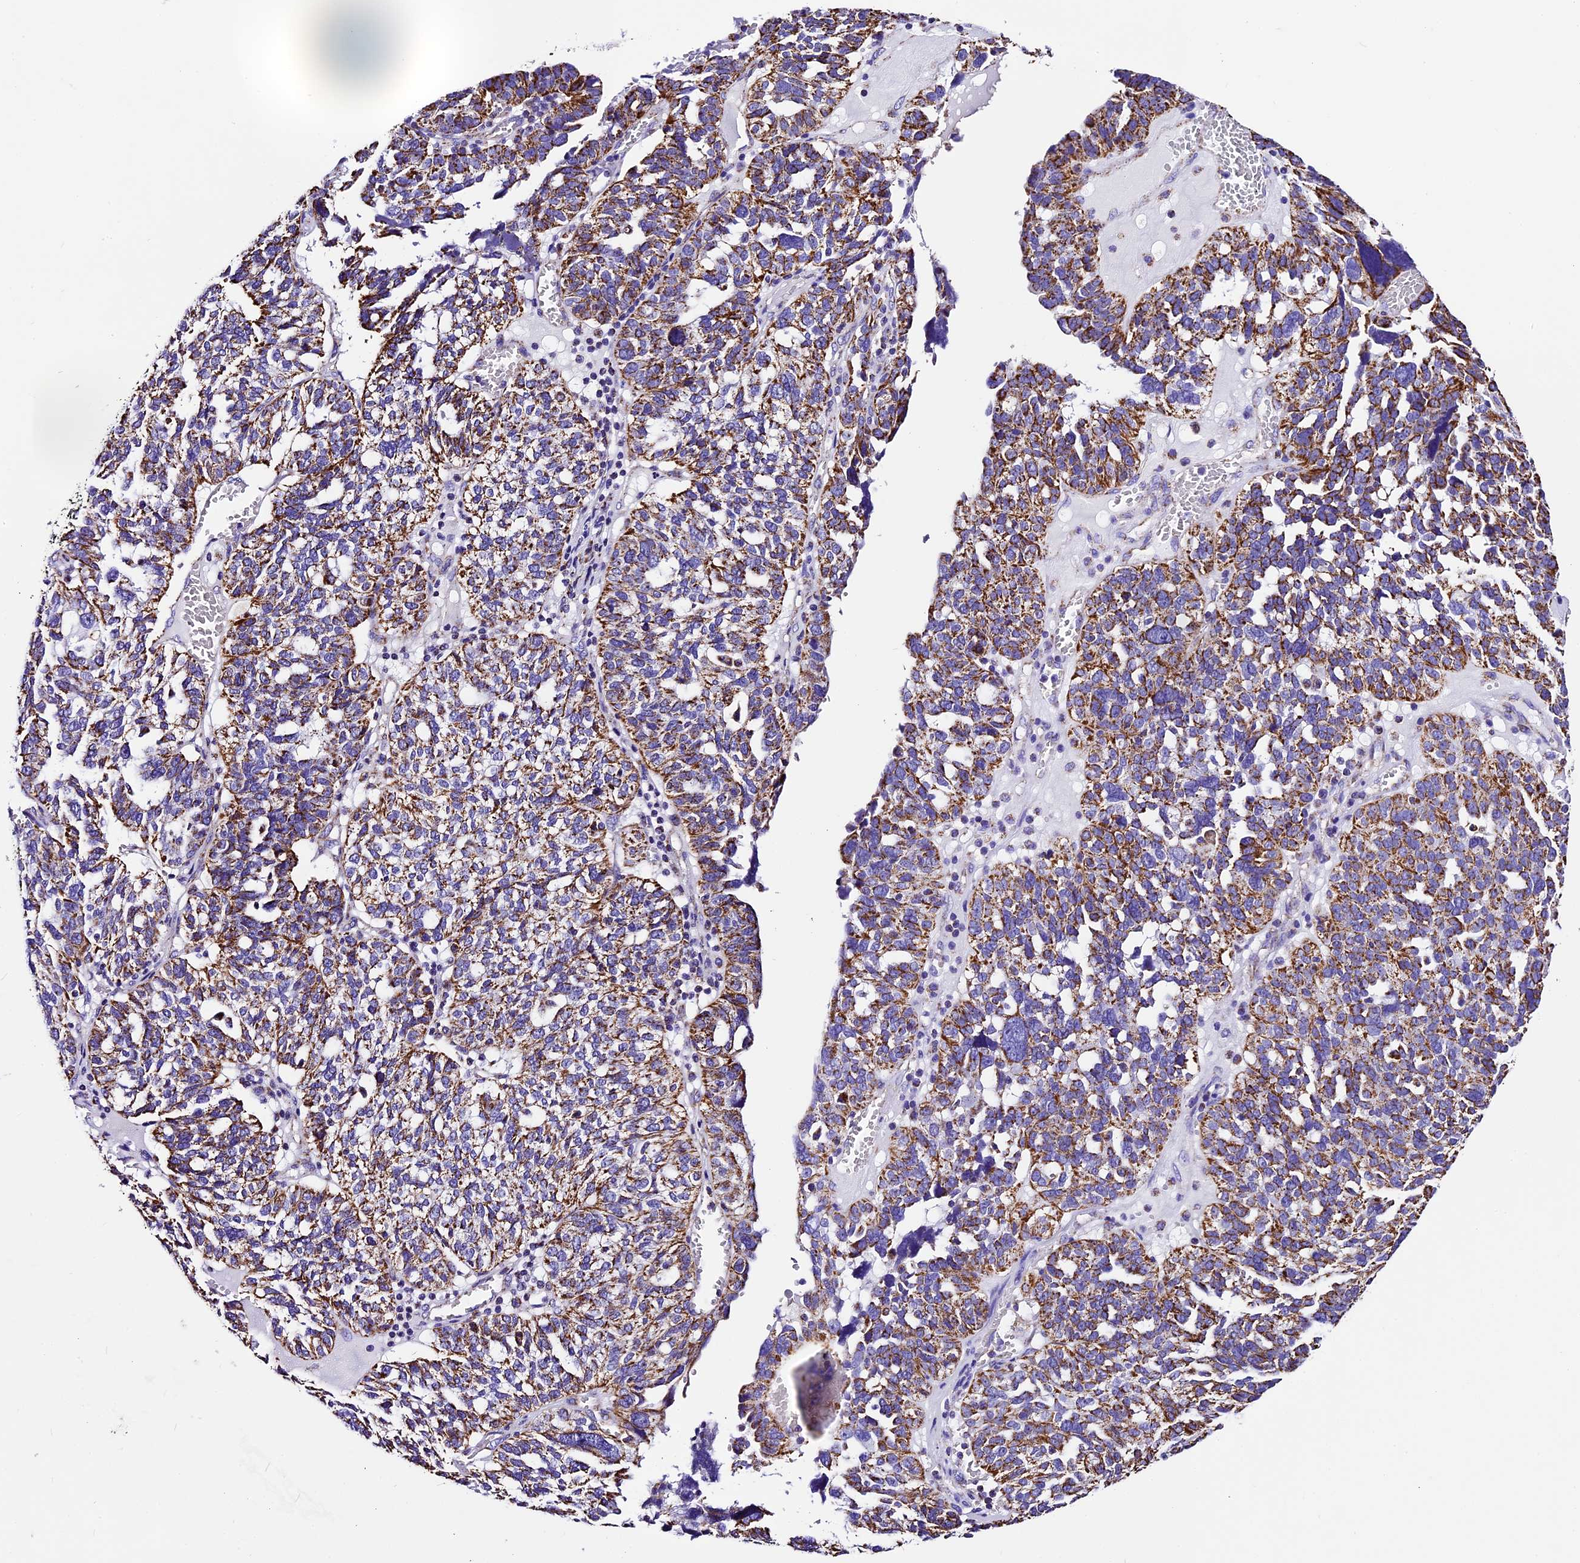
{"staining": {"intensity": "strong", "quantity": ">75%", "location": "cytoplasmic/membranous"}, "tissue": "ovarian cancer", "cell_type": "Tumor cells", "image_type": "cancer", "snomed": [{"axis": "morphology", "description": "Cystadenocarcinoma, serous, NOS"}, {"axis": "topography", "description": "Ovary"}], "caption": "Brown immunohistochemical staining in human ovarian cancer (serous cystadenocarcinoma) reveals strong cytoplasmic/membranous expression in about >75% of tumor cells.", "gene": "DCAF5", "patient": {"sex": "female", "age": 59}}